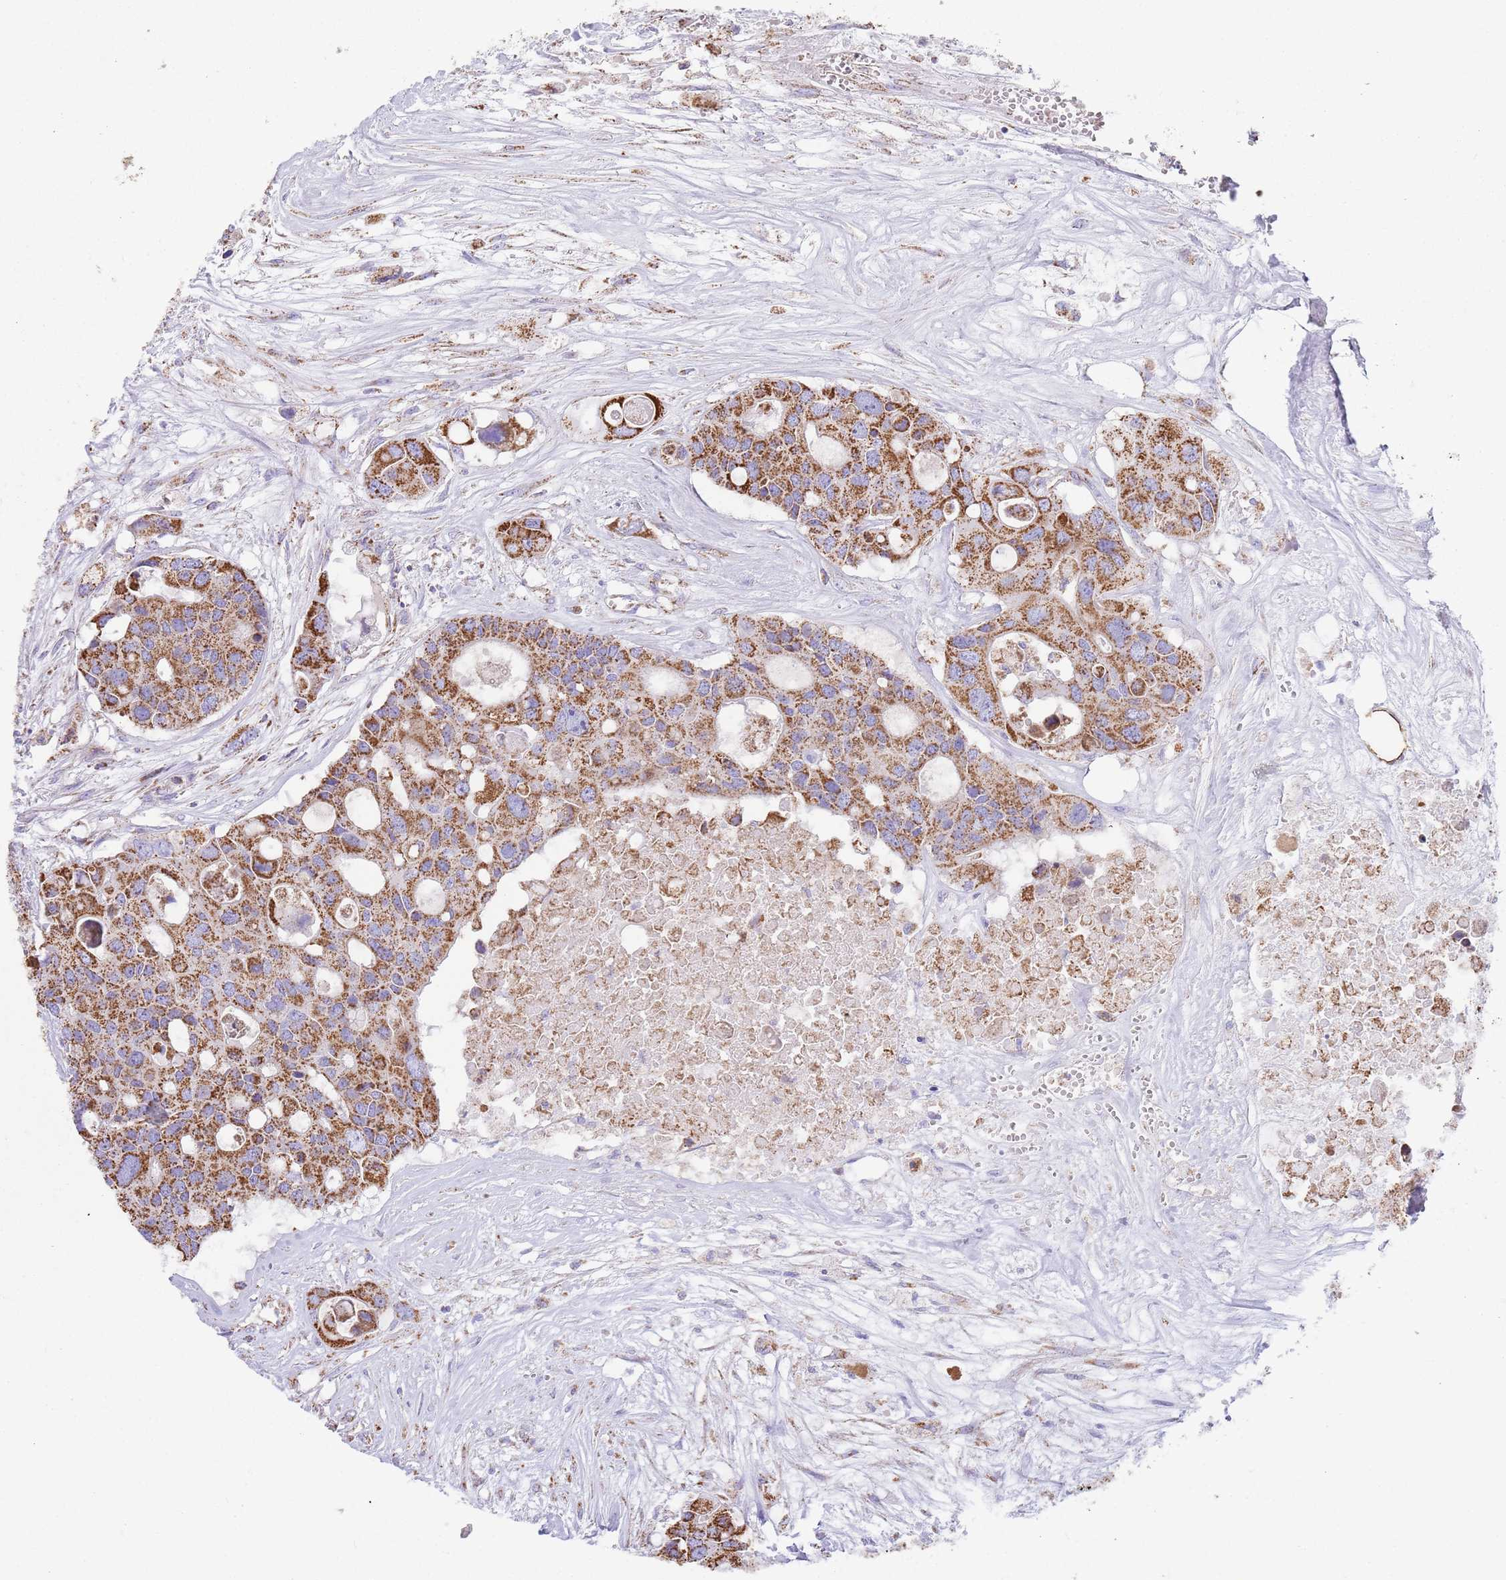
{"staining": {"intensity": "strong", "quantity": ">75%", "location": "cytoplasmic/membranous"}, "tissue": "colorectal cancer", "cell_type": "Tumor cells", "image_type": "cancer", "snomed": [{"axis": "morphology", "description": "Adenocarcinoma, NOS"}, {"axis": "topography", "description": "Colon"}], "caption": "Immunohistochemistry of human colorectal adenocarcinoma displays high levels of strong cytoplasmic/membranous staining in about >75% of tumor cells. The staining was performed using DAB to visualize the protein expression in brown, while the nuclei were stained in blue with hematoxylin (Magnification: 20x).", "gene": "TTLL1", "patient": {"sex": "male", "age": 77}}